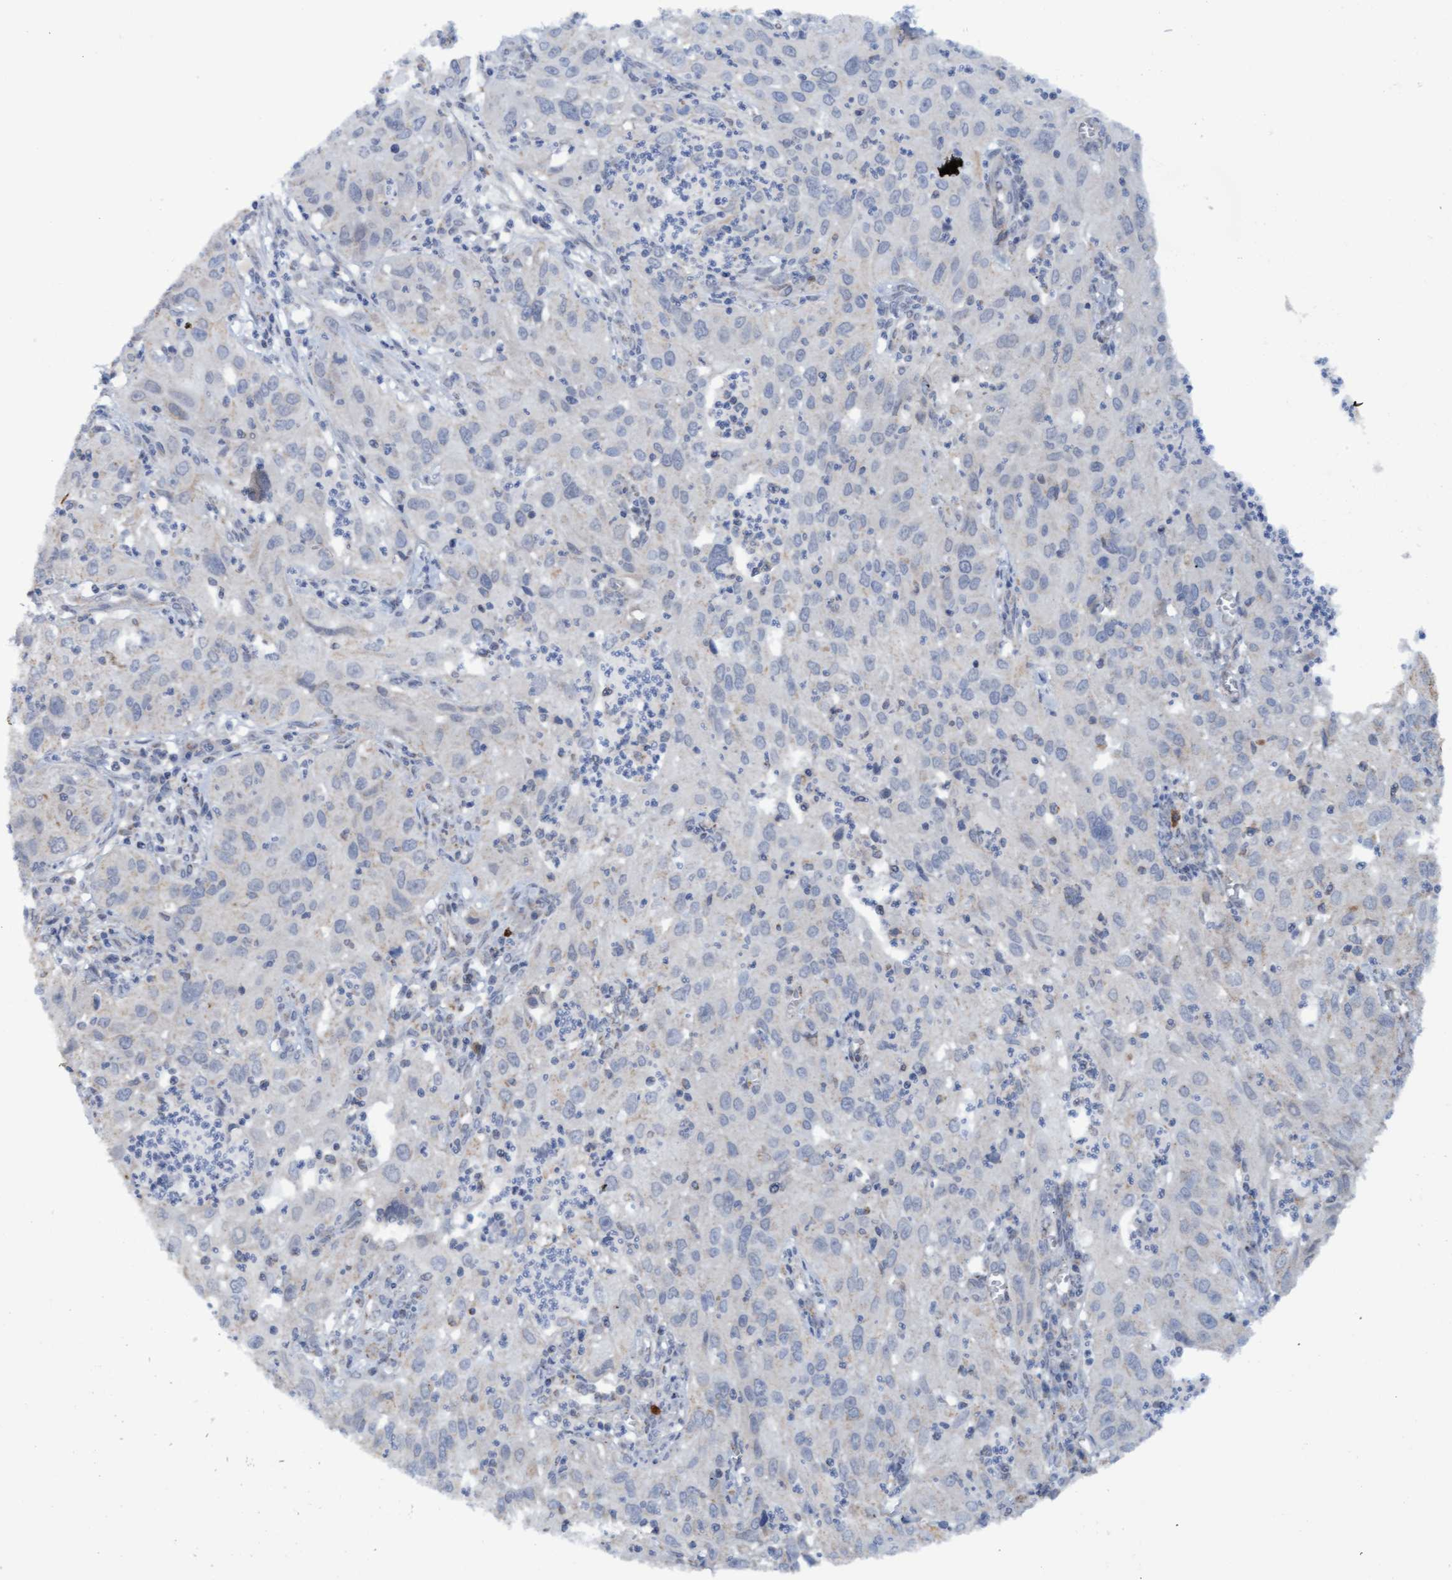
{"staining": {"intensity": "negative", "quantity": "none", "location": "none"}, "tissue": "cervical cancer", "cell_type": "Tumor cells", "image_type": "cancer", "snomed": [{"axis": "morphology", "description": "Squamous cell carcinoma, NOS"}, {"axis": "topography", "description": "Cervix"}], "caption": "A photomicrograph of cervical cancer stained for a protein shows no brown staining in tumor cells.", "gene": "MGLL", "patient": {"sex": "female", "age": 32}}